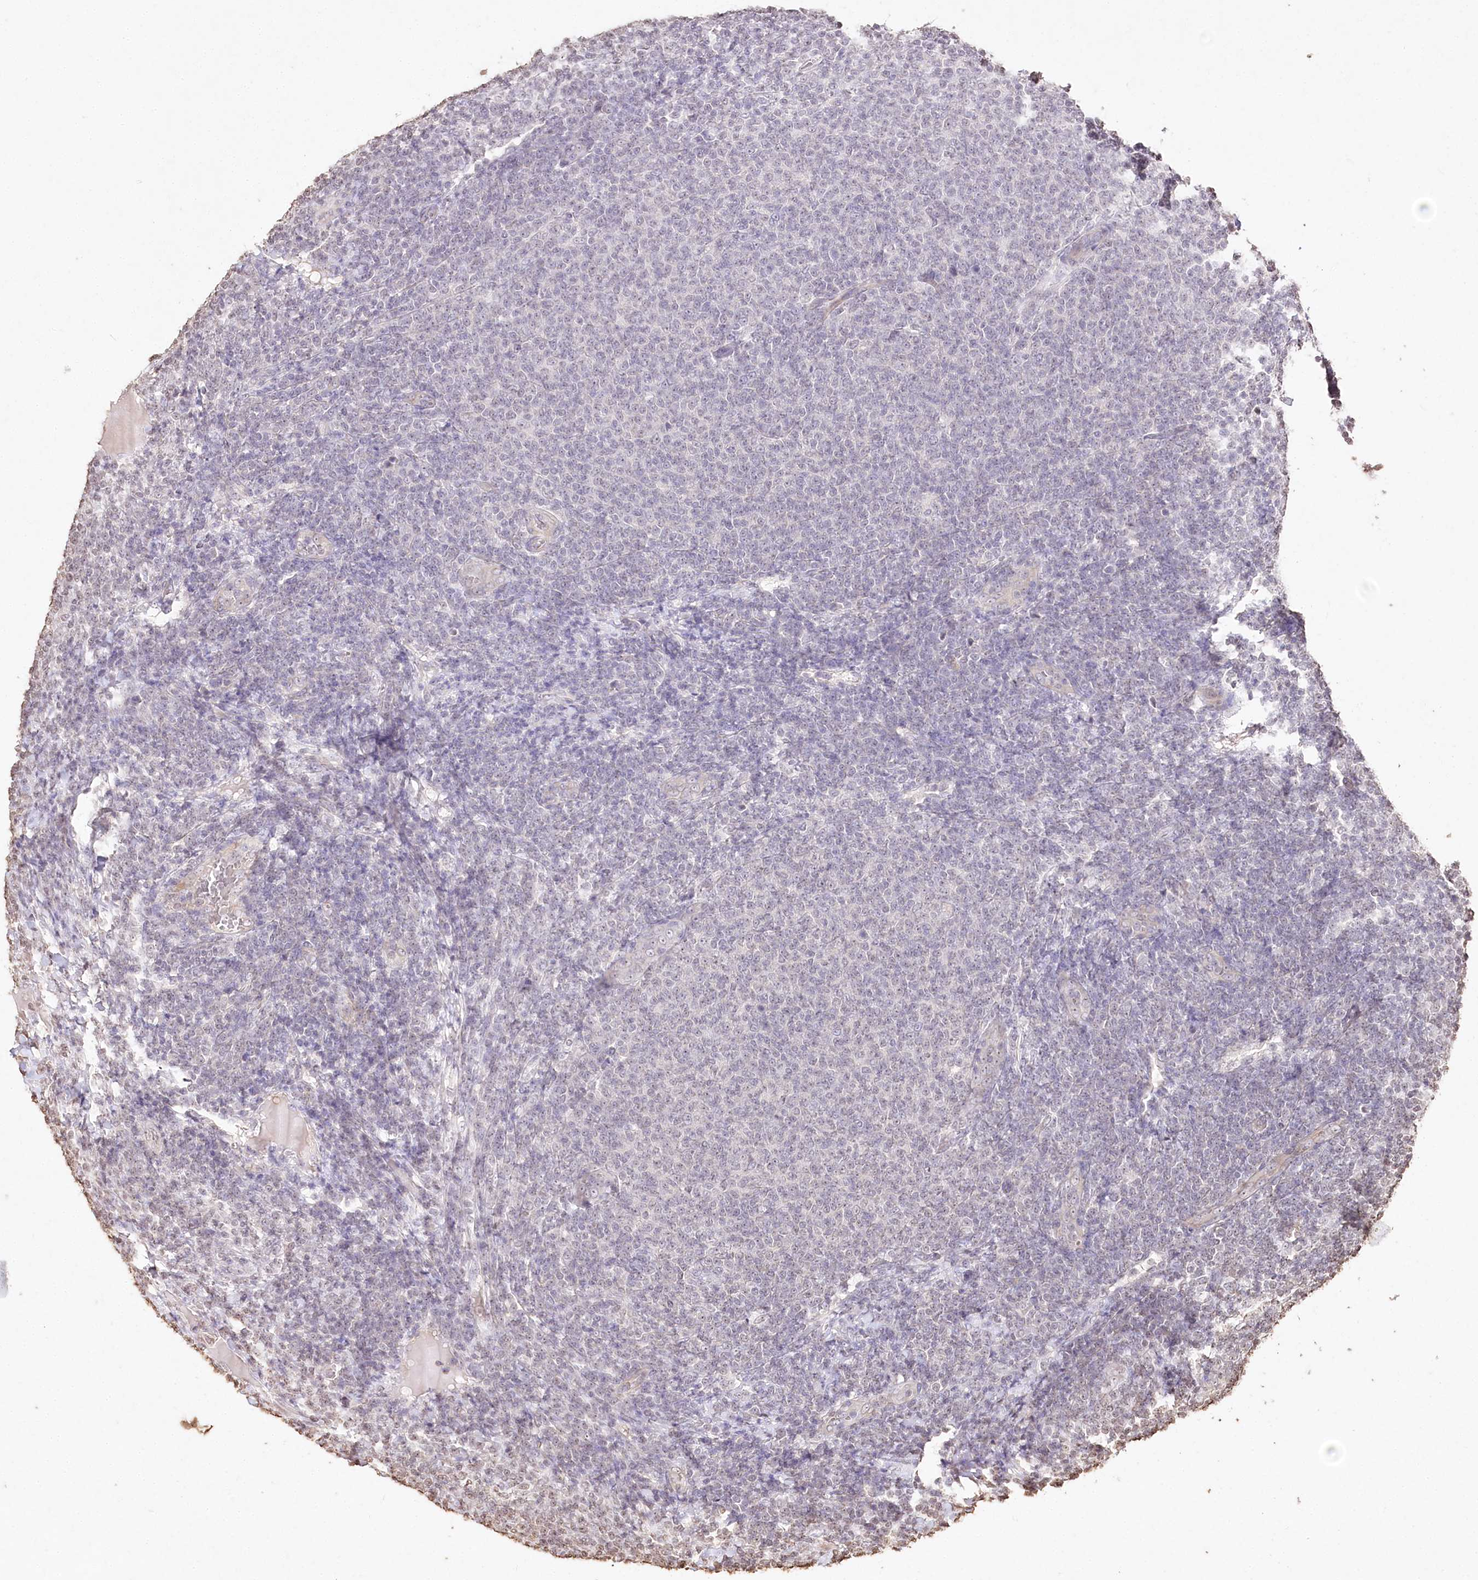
{"staining": {"intensity": "negative", "quantity": "none", "location": "none"}, "tissue": "lymphoma", "cell_type": "Tumor cells", "image_type": "cancer", "snomed": [{"axis": "morphology", "description": "Malignant lymphoma, non-Hodgkin's type, Low grade"}, {"axis": "topography", "description": "Lymph node"}], "caption": "The micrograph reveals no significant expression in tumor cells of low-grade malignant lymphoma, non-Hodgkin's type.", "gene": "DMXL1", "patient": {"sex": "male", "age": 66}}